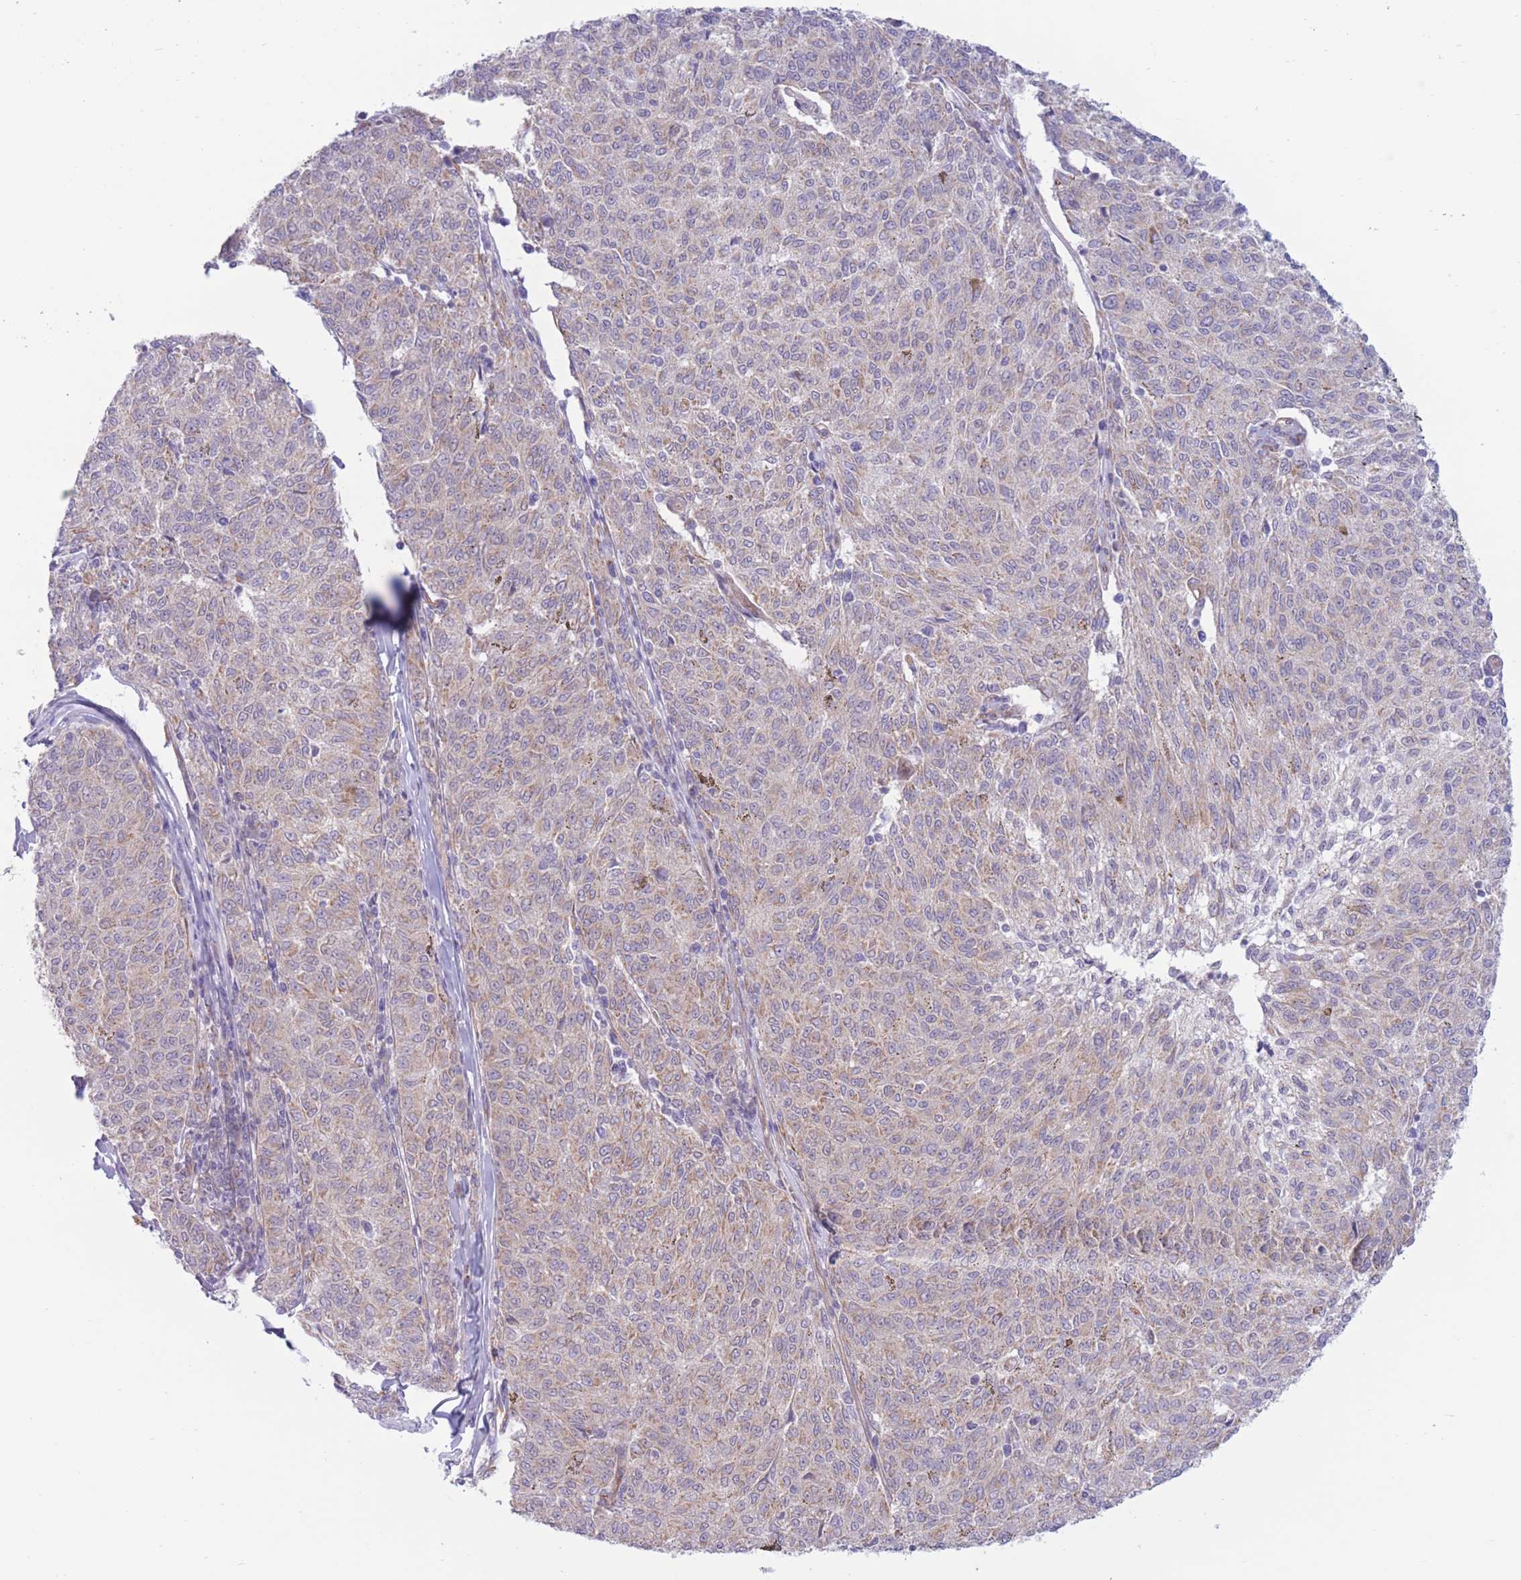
{"staining": {"intensity": "weak", "quantity": "<25%", "location": "cytoplasmic/membranous"}, "tissue": "melanoma", "cell_type": "Tumor cells", "image_type": "cancer", "snomed": [{"axis": "morphology", "description": "Malignant melanoma, NOS"}, {"axis": "topography", "description": "Skin"}], "caption": "Immunohistochemistry (IHC) of melanoma displays no positivity in tumor cells.", "gene": "MRPS31", "patient": {"sex": "female", "age": 72}}